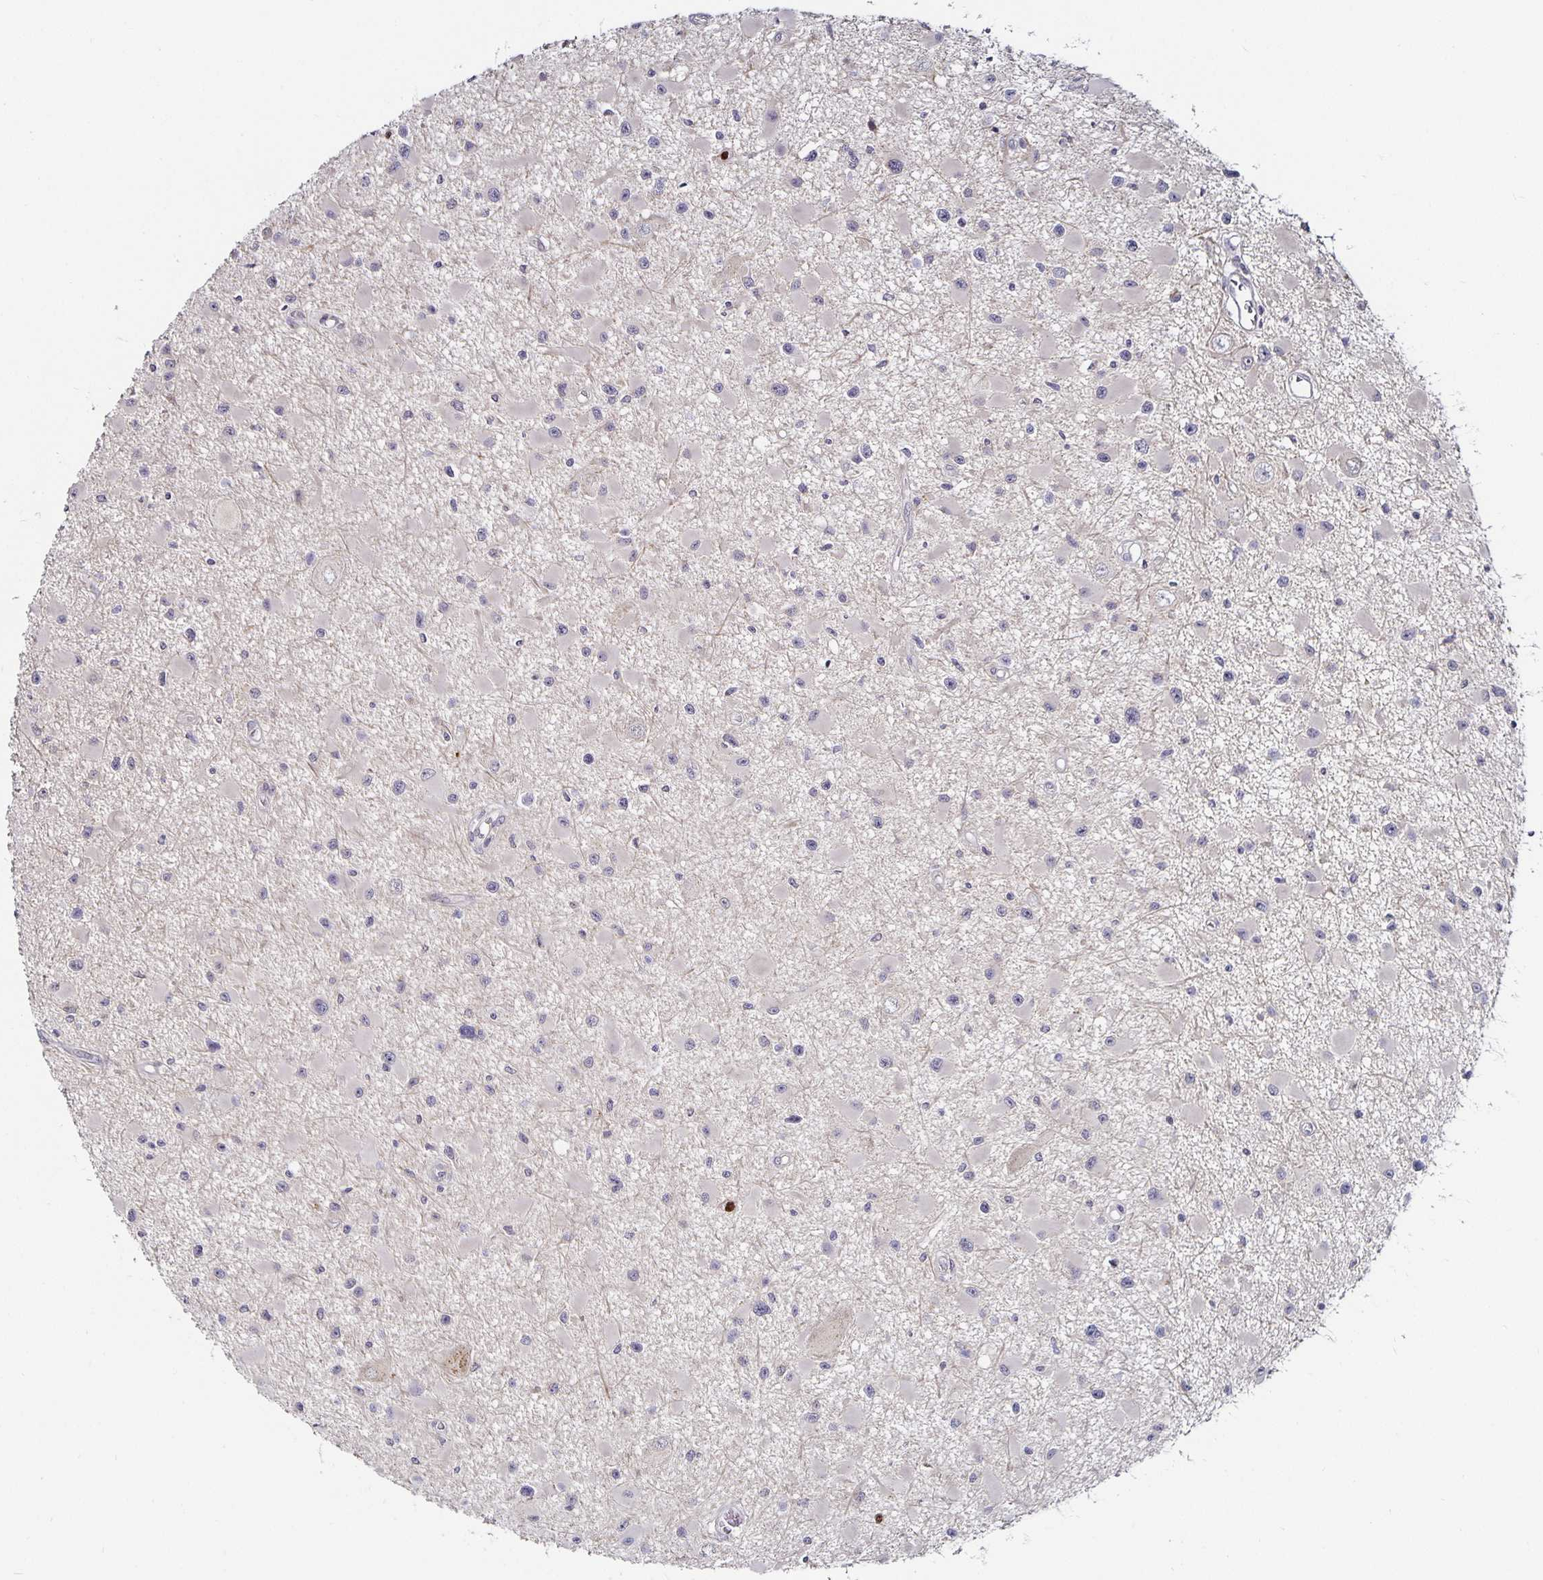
{"staining": {"intensity": "negative", "quantity": "none", "location": "none"}, "tissue": "glioma", "cell_type": "Tumor cells", "image_type": "cancer", "snomed": [{"axis": "morphology", "description": "Glioma, malignant, High grade"}, {"axis": "topography", "description": "Brain"}], "caption": "Immunohistochemical staining of human glioma displays no significant positivity in tumor cells.", "gene": "ANLN", "patient": {"sex": "male", "age": 54}}